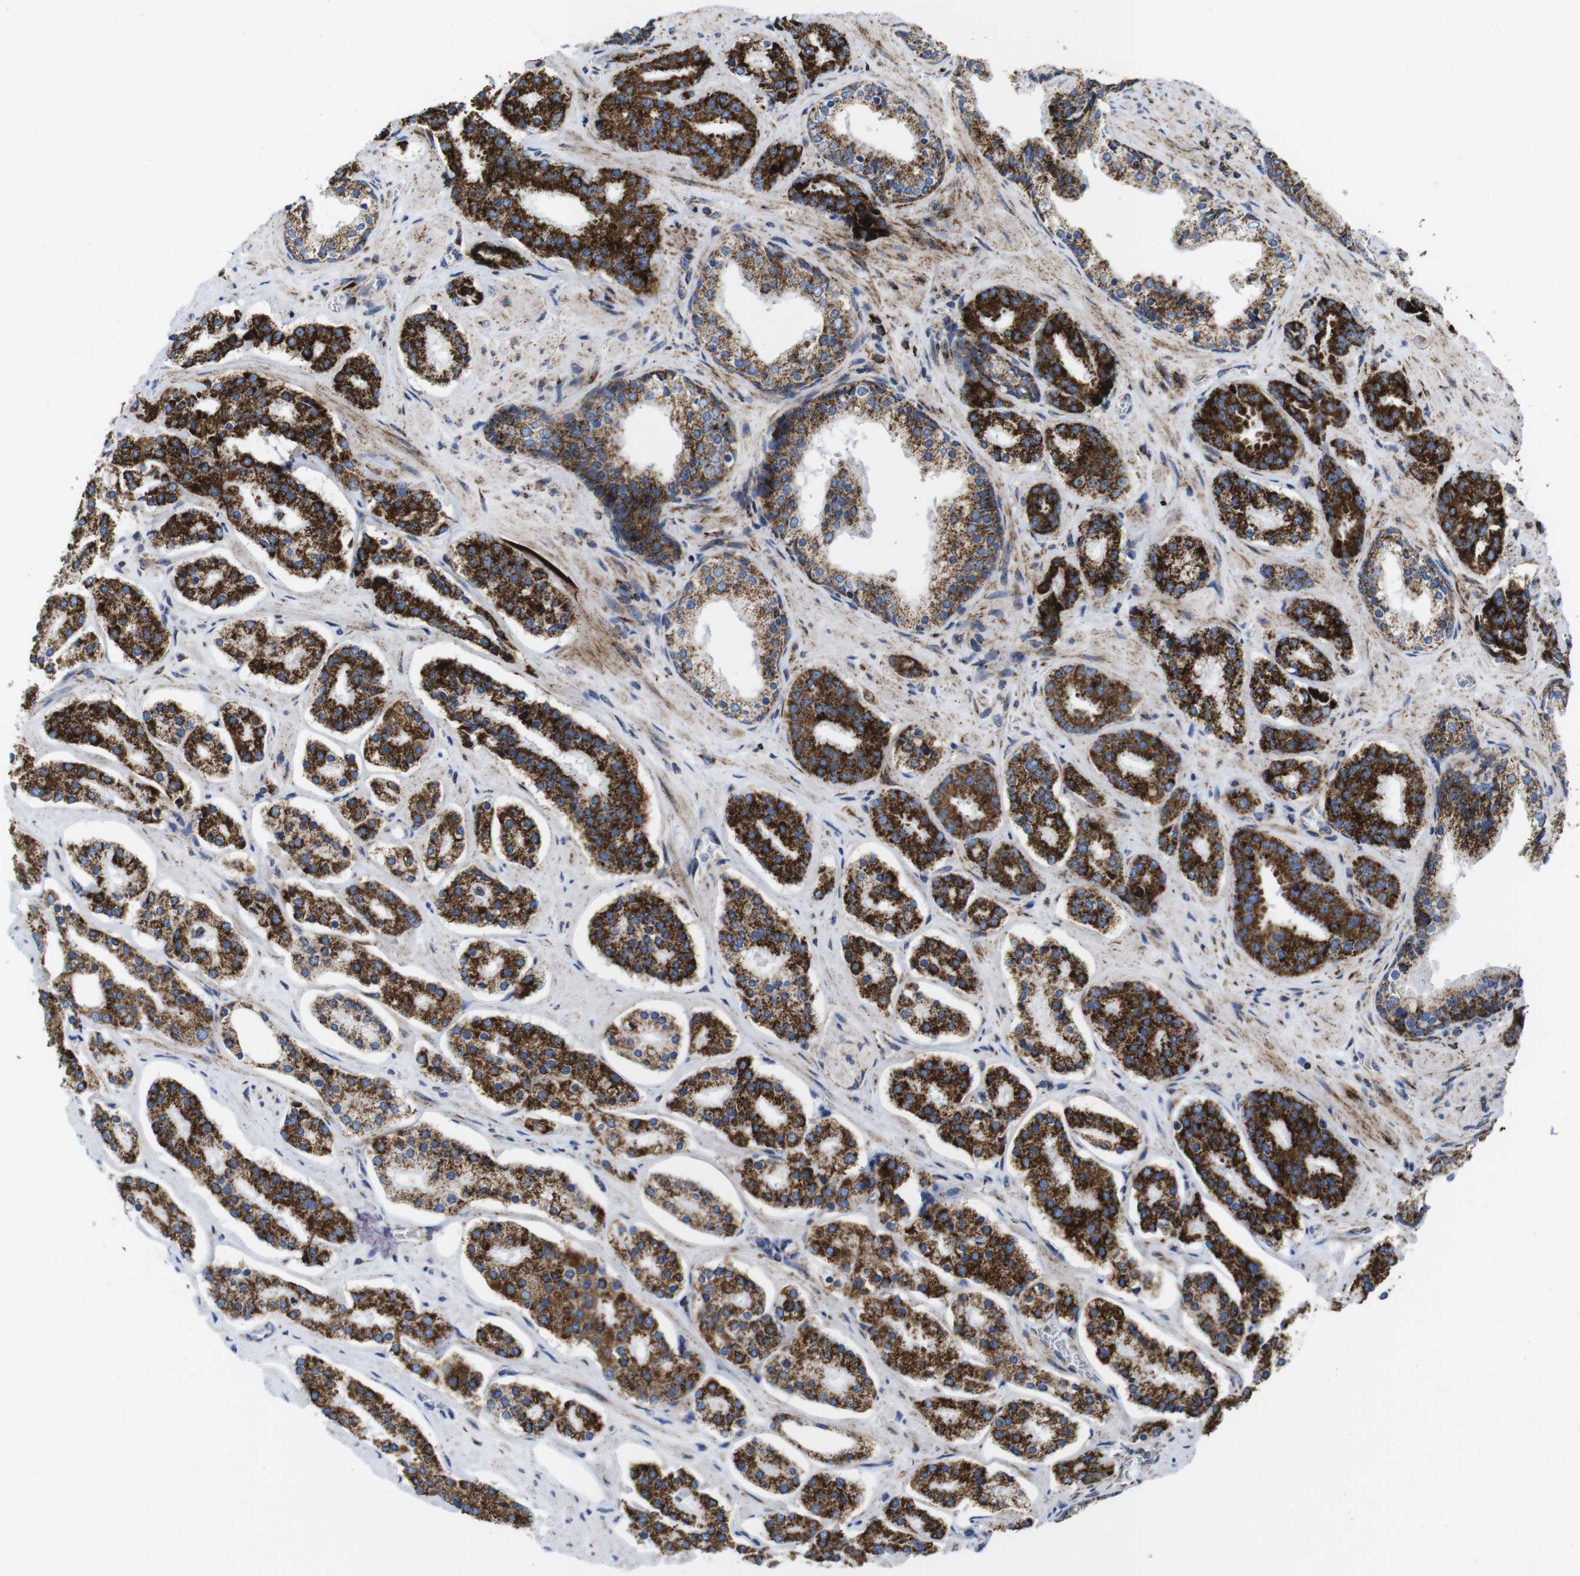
{"staining": {"intensity": "strong", "quantity": ">75%", "location": "cytoplasmic/membranous"}, "tissue": "prostate cancer", "cell_type": "Tumor cells", "image_type": "cancer", "snomed": [{"axis": "morphology", "description": "Adenocarcinoma, High grade"}, {"axis": "topography", "description": "Prostate"}], "caption": "Protein staining by immunohistochemistry displays strong cytoplasmic/membranous expression in approximately >75% of tumor cells in prostate cancer (high-grade adenocarcinoma).", "gene": "TMEM192", "patient": {"sex": "male", "age": 60}}